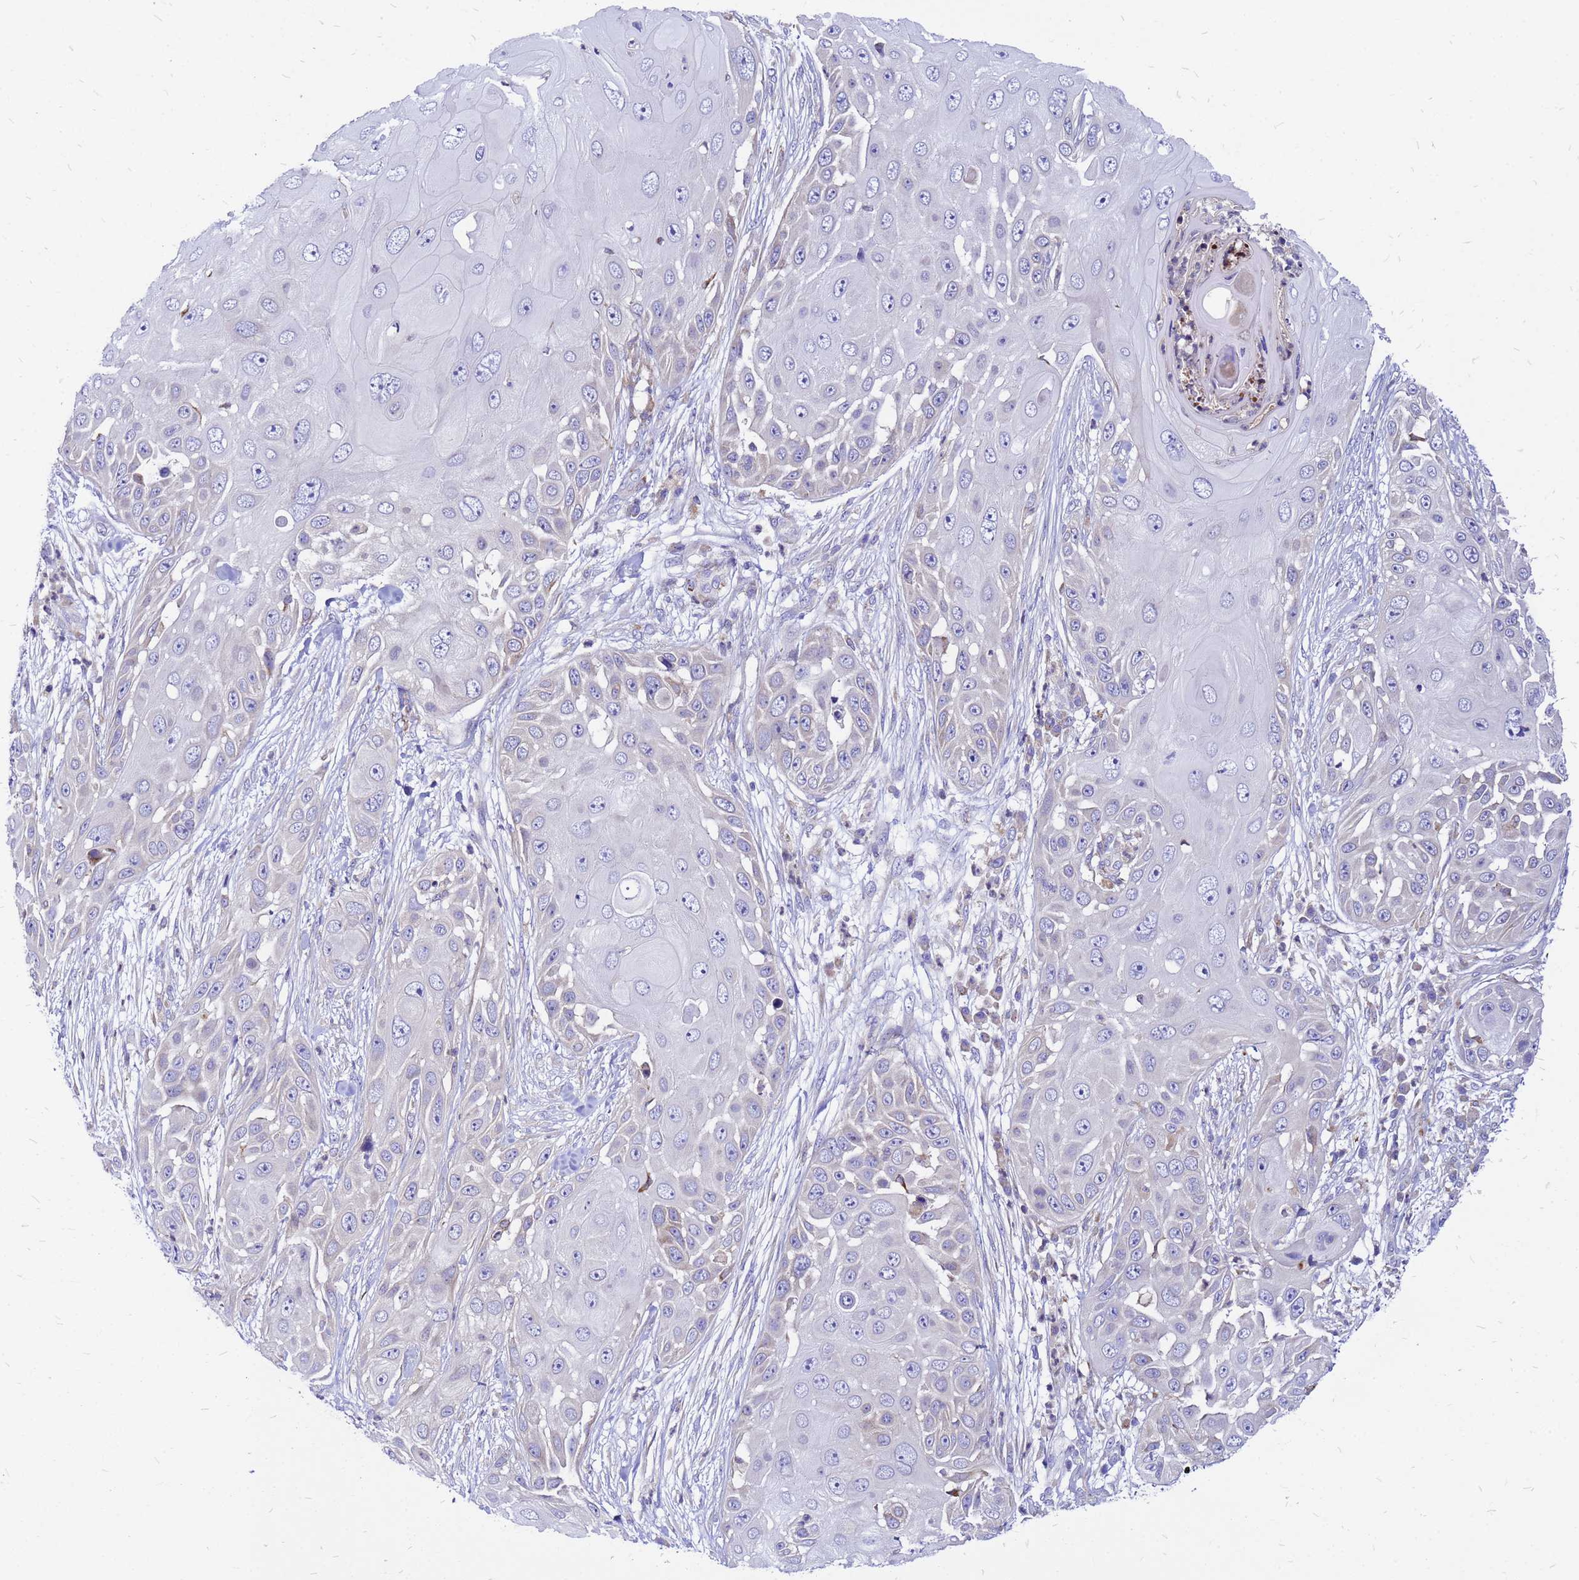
{"staining": {"intensity": "negative", "quantity": "none", "location": "none"}, "tissue": "skin cancer", "cell_type": "Tumor cells", "image_type": "cancer", "snomed": [{"axis": "morphology", "description": "Squamous cell carcinoma, NOS"}, {"axis": "topography", "description": "Skin"}], "caption": "IHC of squamous cell carcinoma (skin) exhibits no staining in tumor cells.", "gene": "FHIP1A", "patient": {"sex": "female", "age": 44}}